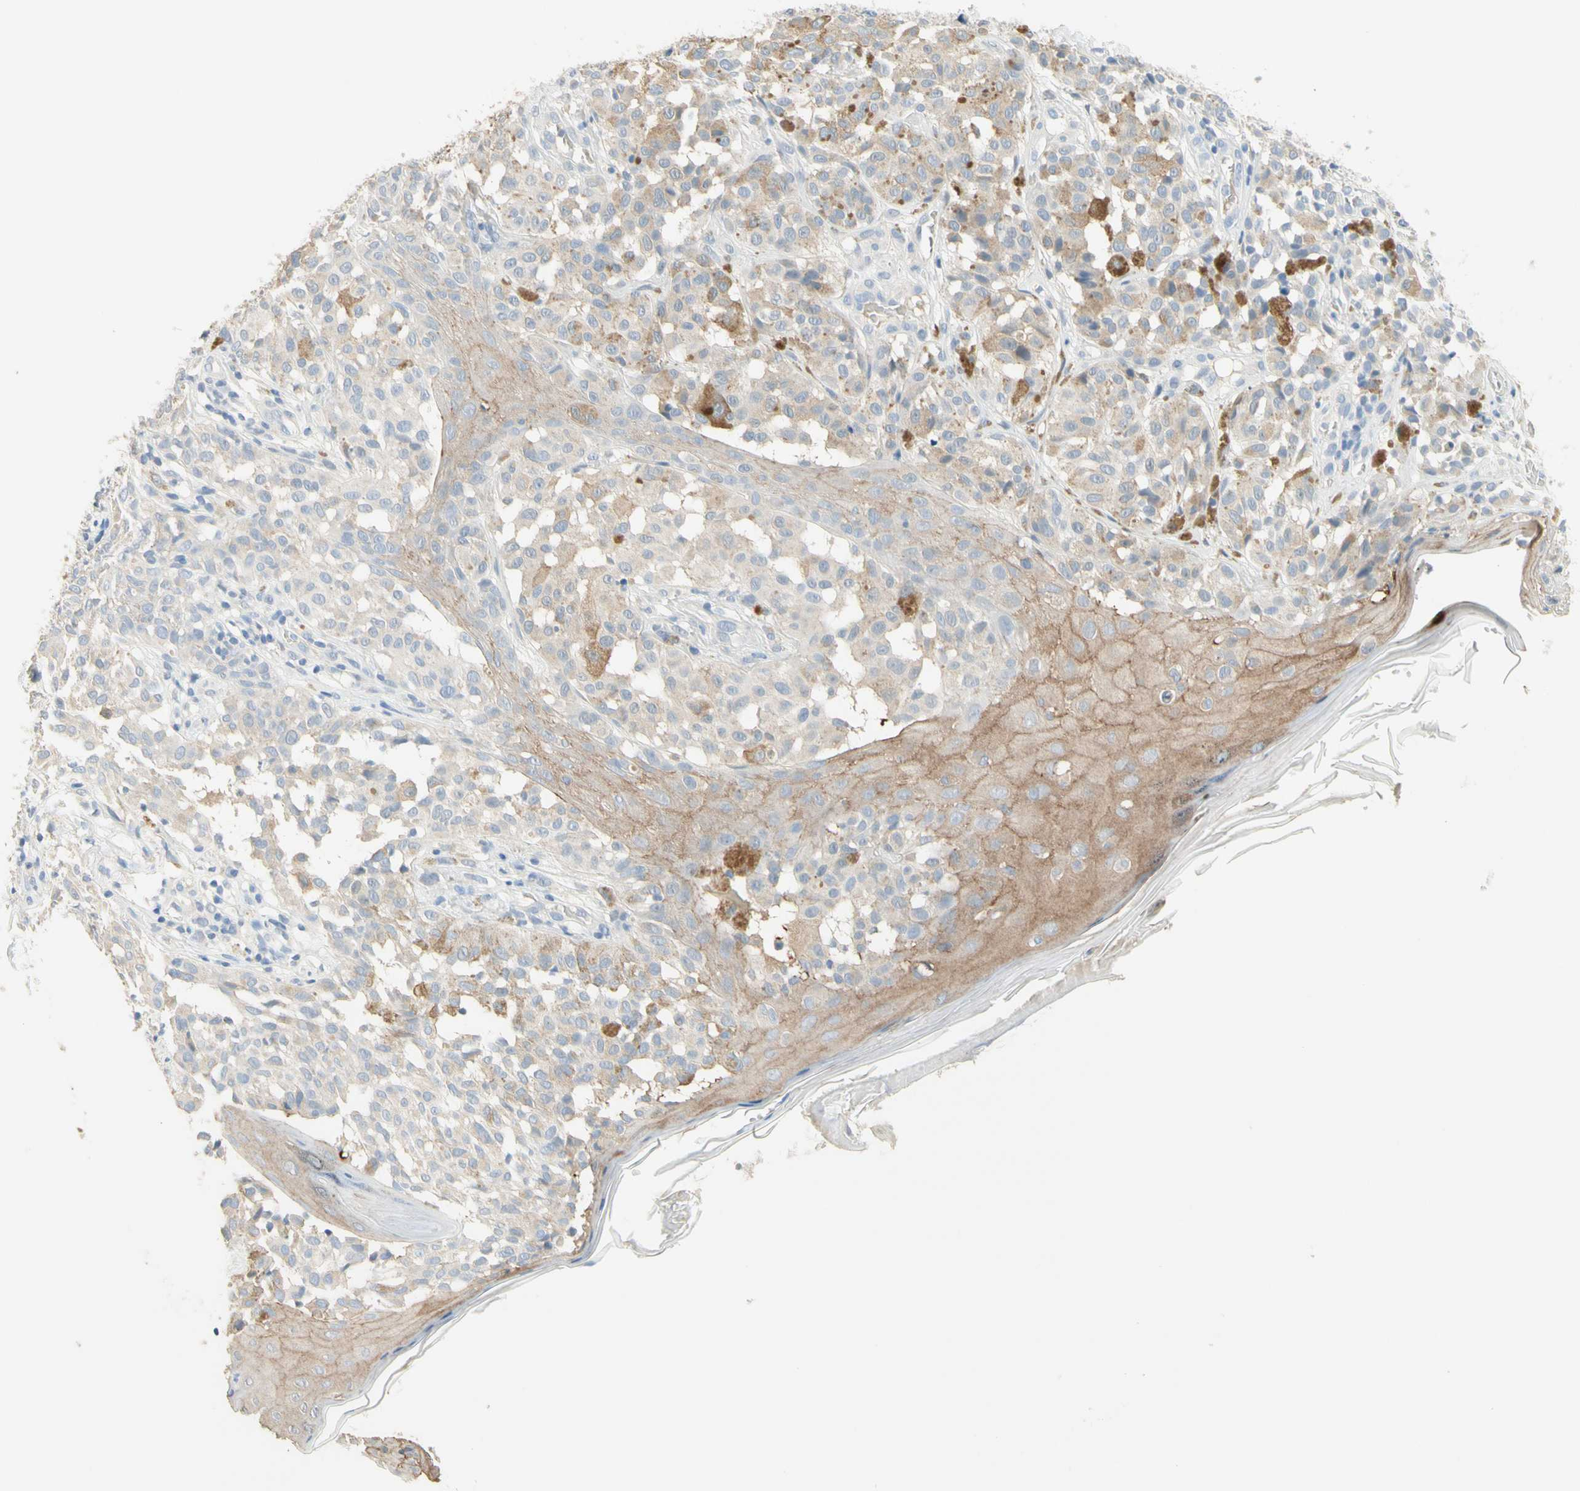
{"staining": {"intensity": "weak", "quantity": ">75%", "location": "cytoplasmic/membranous"}, "tissue": "melanoma", "cell_type": "Tumor cells", "image_type": "cancer", "snomed": [{"axis": "morphology", "description": "Malignant melanoma, NOS"}, {"axis": "topography", "description": "Skin"}], "caption": "IHC (DAB) staining of malignant melanoma demonstrates weak cytoplasmic/membranous protein expression in approximately >75% of tumor cells.", "gene": "NECTIN4", "patient": {"sex": "female", "age": 46}}